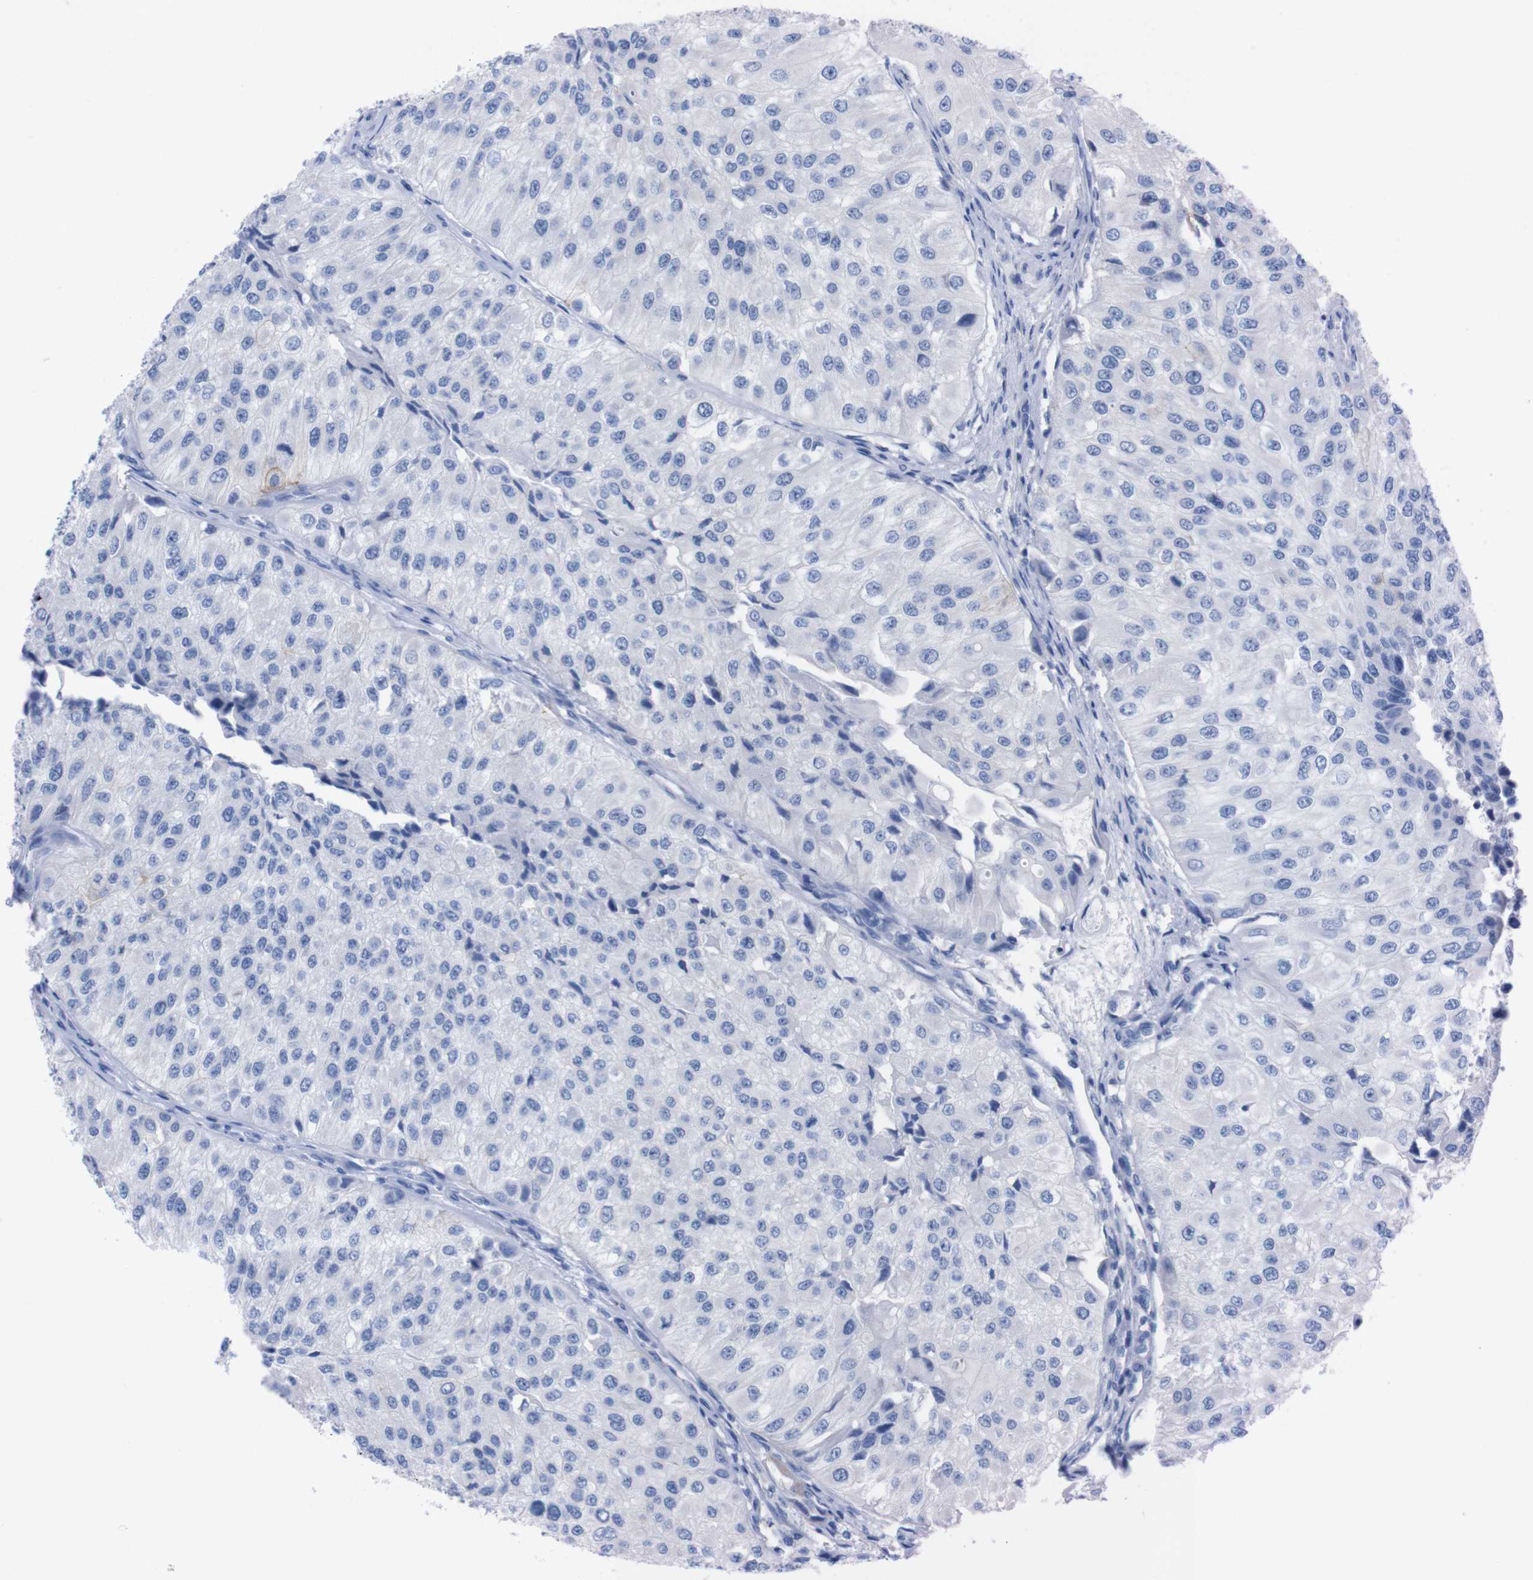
{"staining": {"intensity": "negative", "quantity": "none", "location": "none"}, "tissue": "urothelial cancer", "cell_type": "Tumor cells", "image_type": "cancer", "snomed": [{"axis": "morphology", "description": "Urothelial carcinoma, High grade"}, {"axis": "topography", "description": "Kidney"}, {"axis": "topography", "description": "Urinary bladder"}], "caption": "Immunohistochemistry image of high-grade urothelial carcinoma stained for a protein (brown), which shows no expression in tumor cells. Nuclei are stained in blue.", "gene": "TMEM243", "patient": {"sex": "male", "age": 77}}